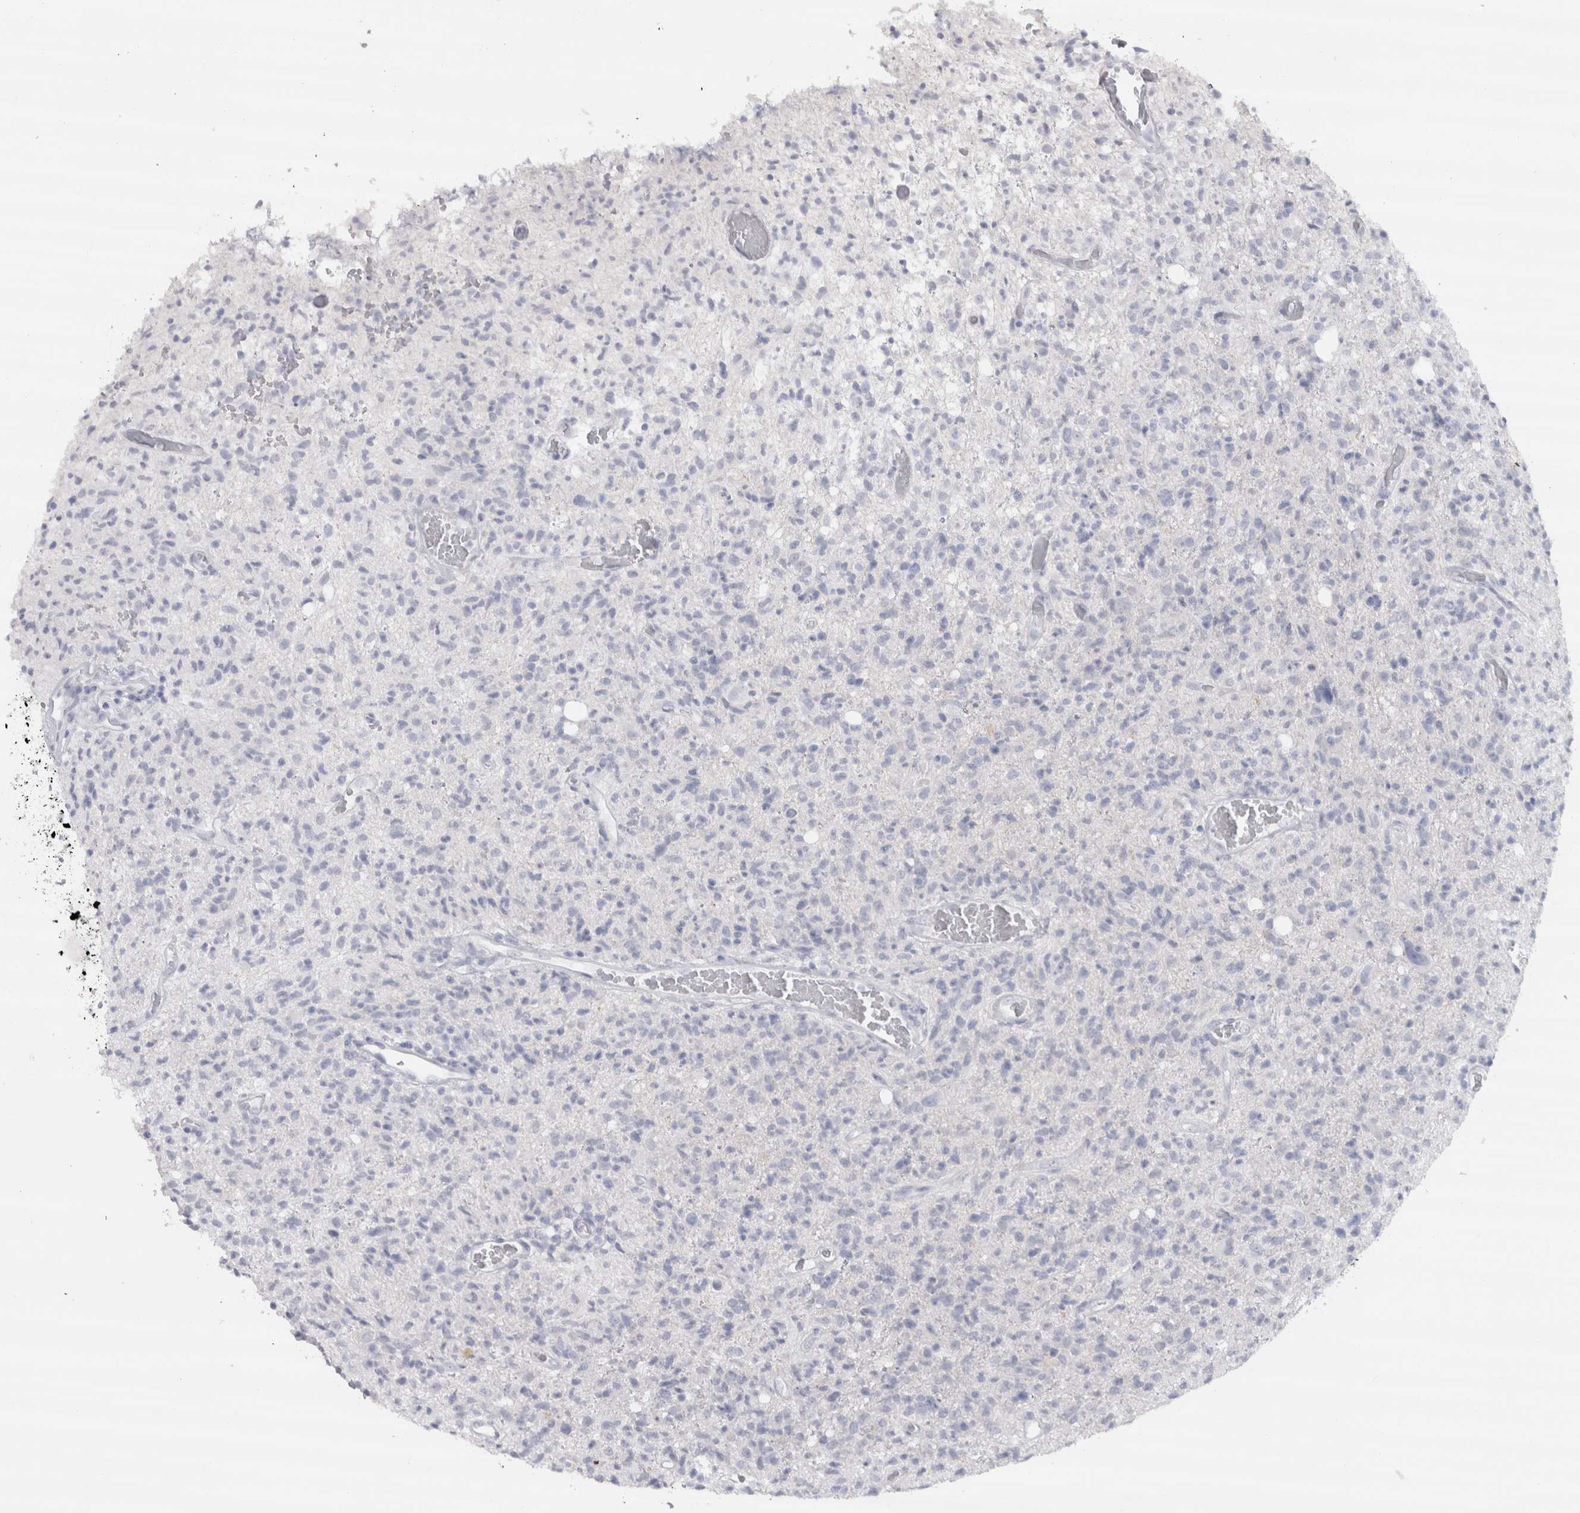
{"staining": {"intensity": "negative", "quantity": "none", "location": "none"}, "tissue": "glioma", "cell_type": "Tumor cells", "image_type": "cancer", "snomed": [{"axis": "morphology", "description": "Glioma, malignant, High grade"}, {"axis": "topography", "description": "Brain"}], "caption": "A histopathology image of human high-grade glioma (malignant) is negative for staining in tumor cells.", "gene": "CDH17", "patient": {"sex": "female", "age": 57}}